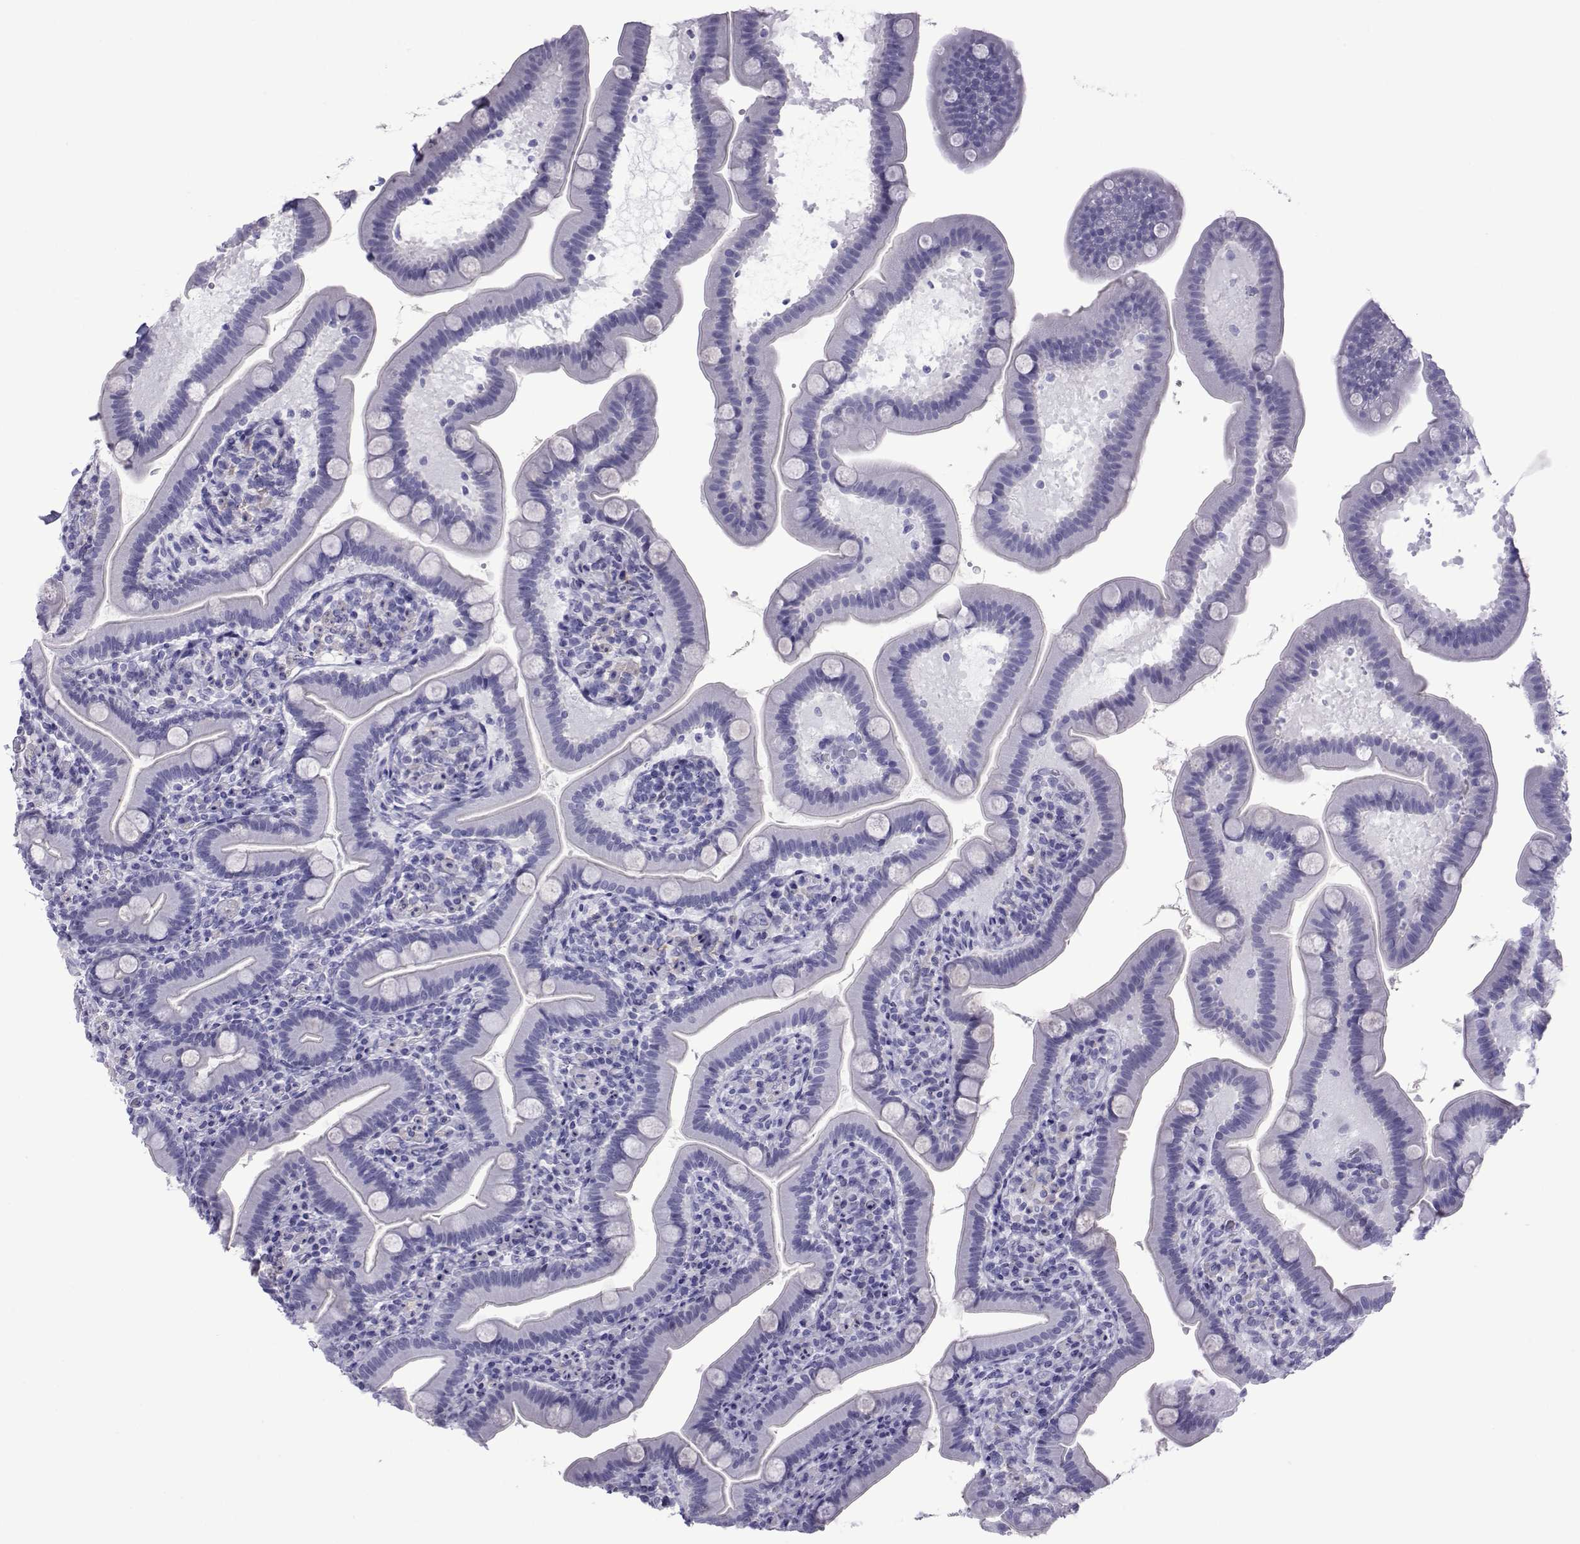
{"staining": {"intensity": "negative", "quantity": "none", "location": "none"}, "tissue": "small intestine", "cell_type": "Glandular cells", "image_type": "normal", "snomed": [{"axis": "morphology", "description": "Normal tissue, NOS"}, {"axis": "topography", "description": "Small intestine"}], "caption": "This is an immunohistochemistry (IHC) photomicrograph of benign human small intestine. There is no staining in glandular cells.", "gene": "SPANXA1", "patient": {"sex": "male", "age": 66}}